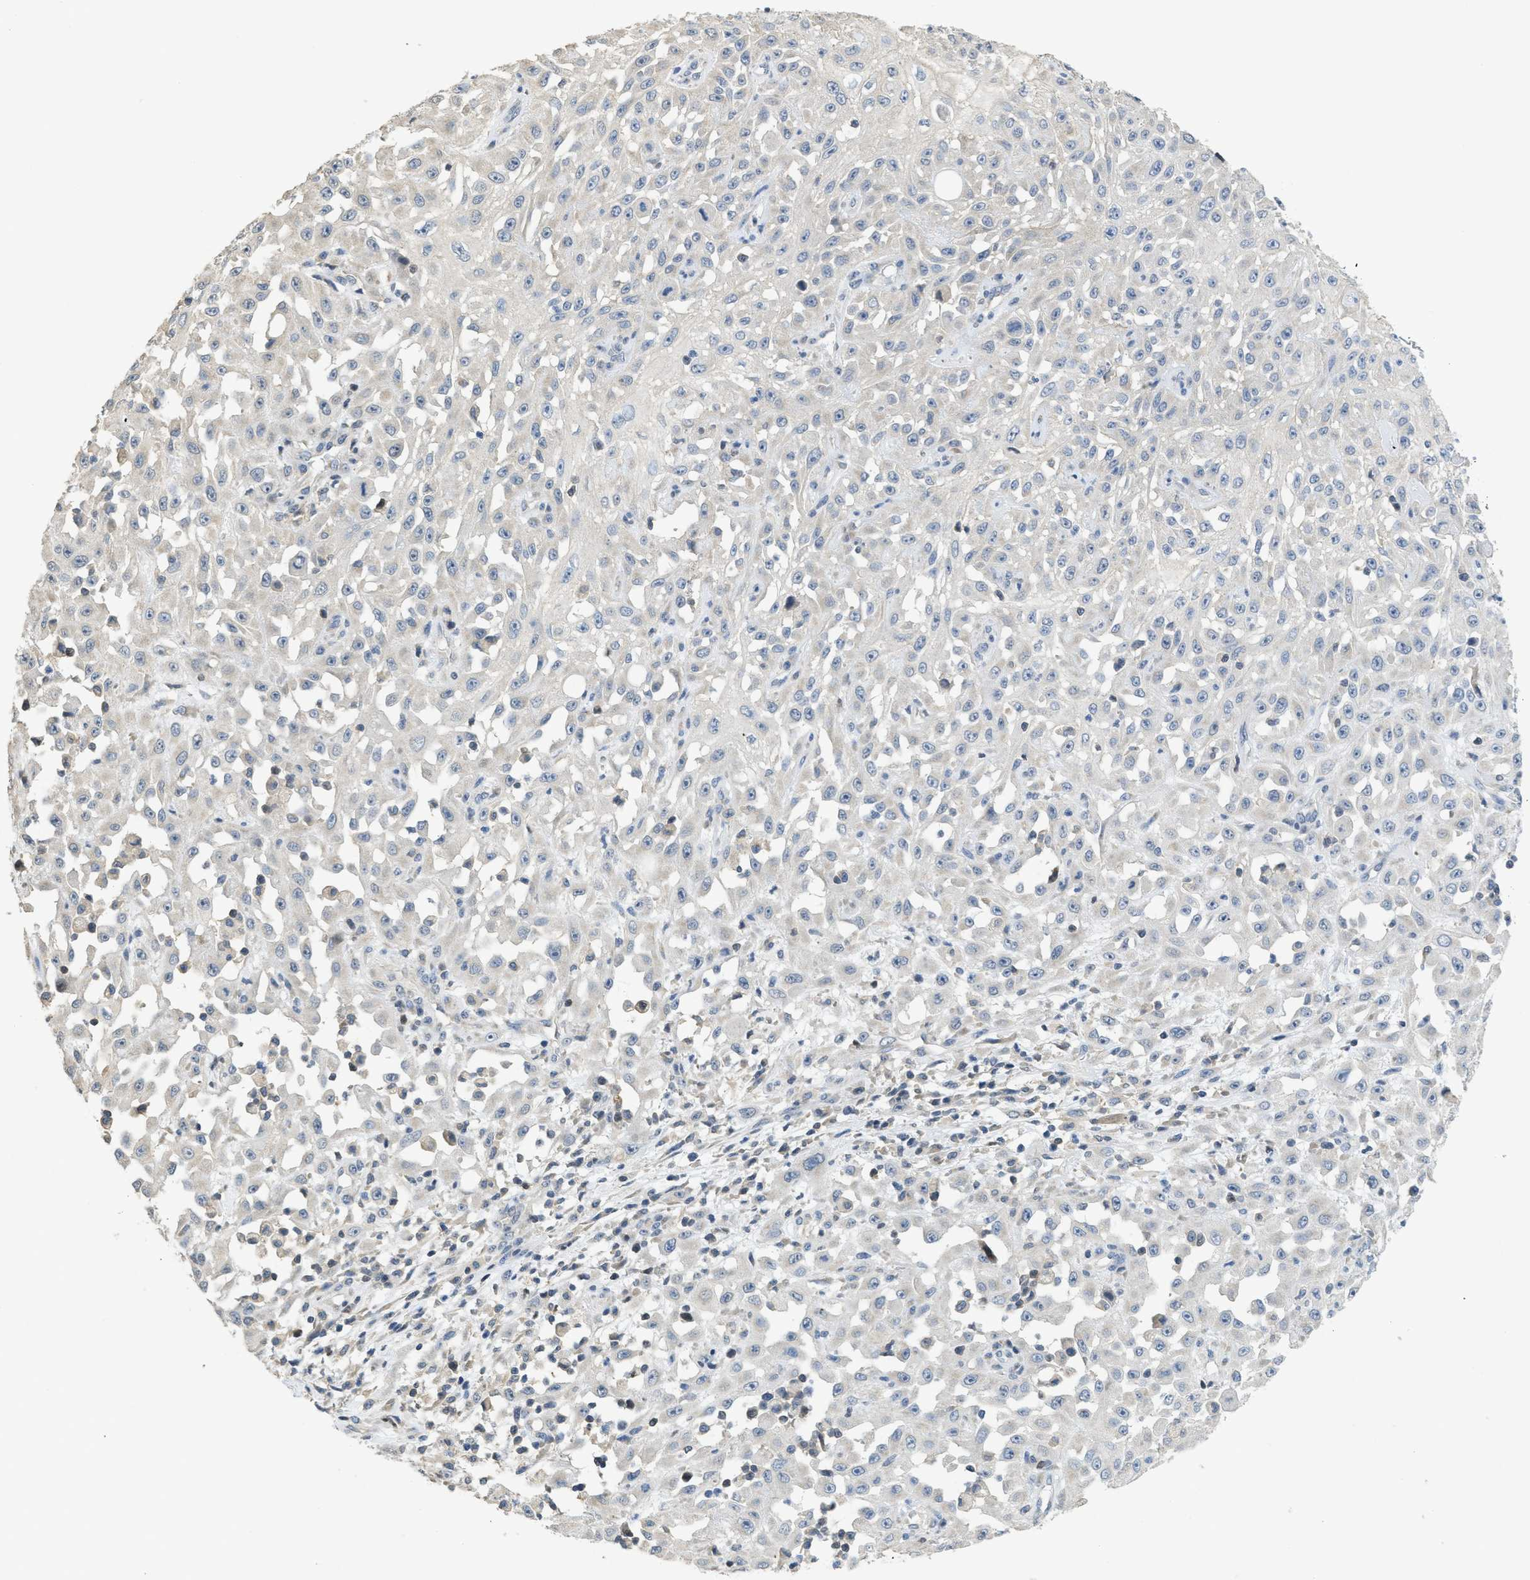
{"staining": {"intensity": "negative", "quantity": "none", "location": "none"}, "tissue": "skin cancer", "cell_type": "Tumor cells", "image_type": "cancer", "snomed": [{"axis": "morphology", "description": "Squamous cell carcinoma, NOS"}, {"axis": "morphology", "description": "Squamous cell carcinoma, metastatic, NOS"}, {"axis": "topography", "description": "Skin"}, {"axis": "topography", "description": "Lymph node"}], "caption": "IHC histopathology image of neoplastic tissue: skin metastatic squamous cell carcinoma stained with DAB shows no significant protein staining in tumor cells. (DAB immunohistochemistry (IHC) with hematoxylin counter stain).", "gene": "SFXN2", "patient": {"sex": "male", "age": 75}}